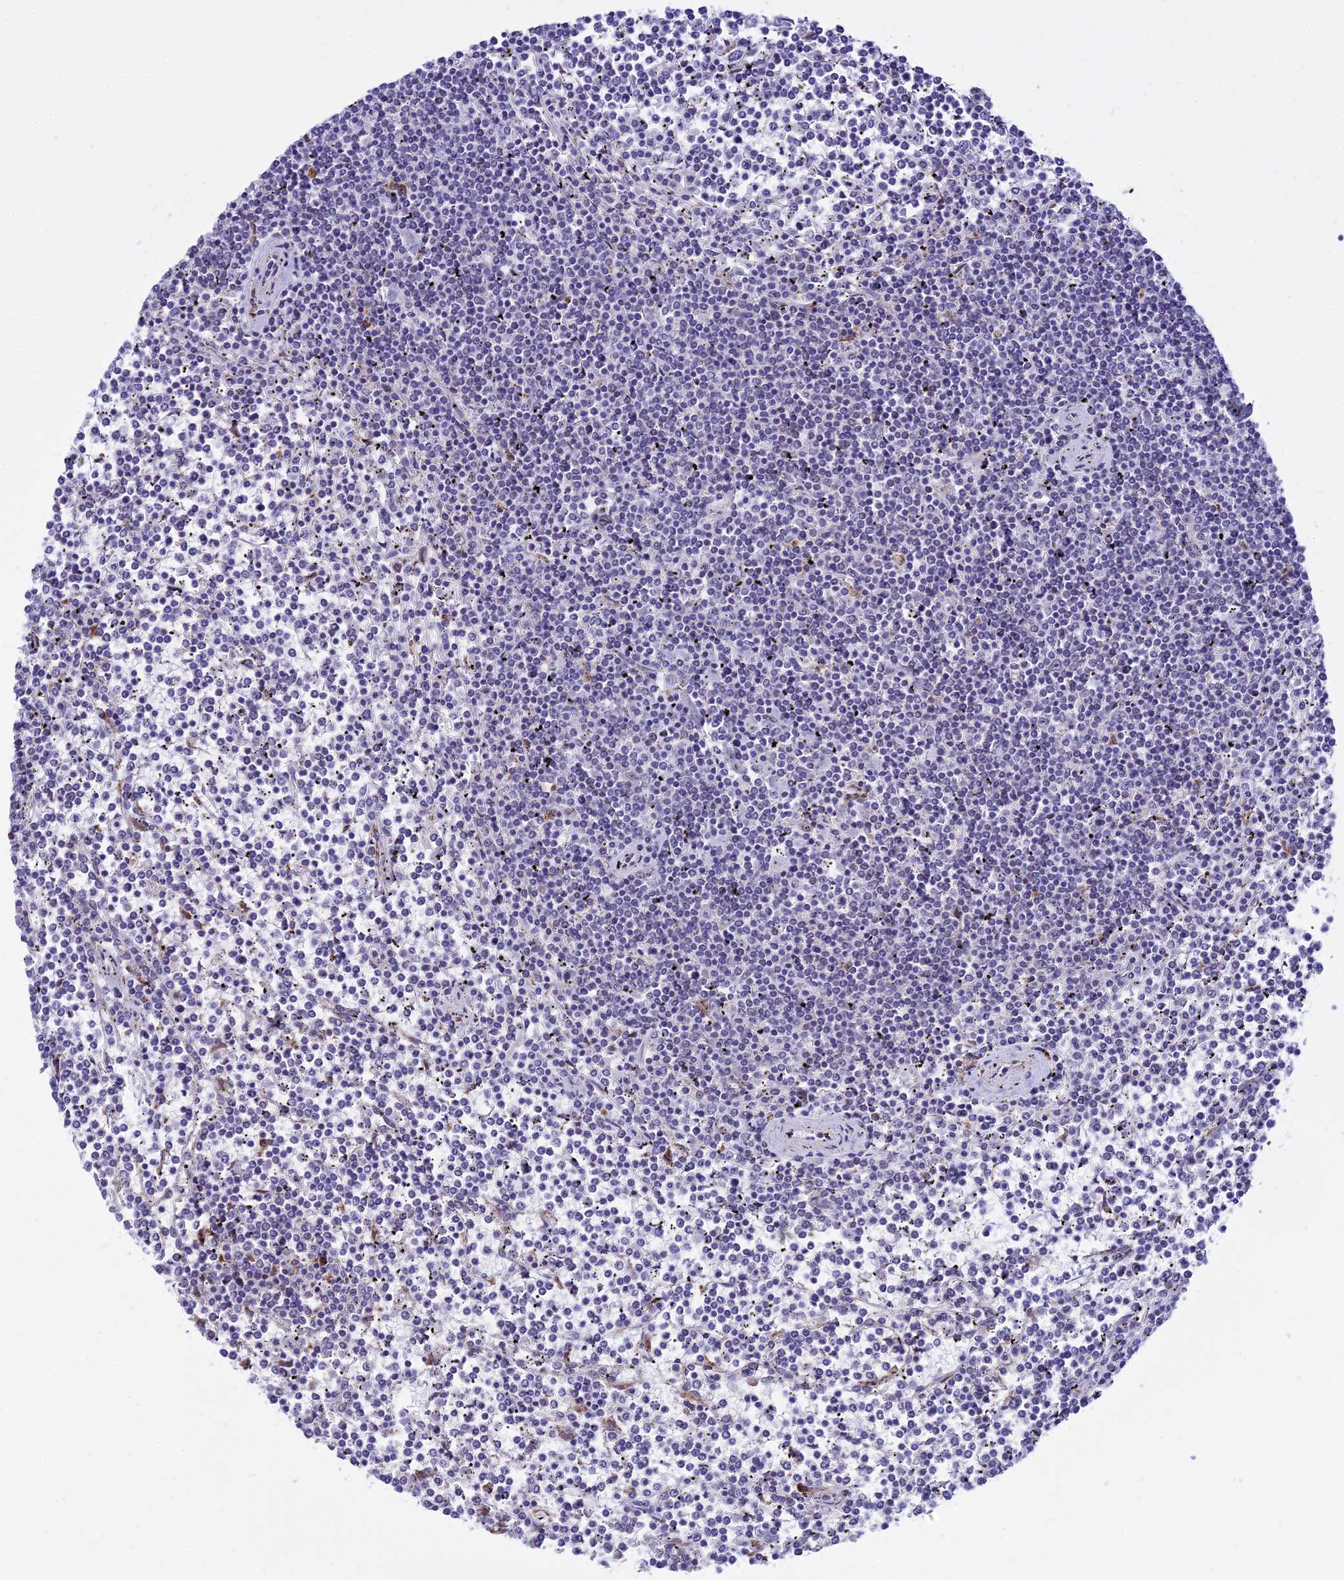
{"staining": {"intensity": "negative", "quantity": "none", "location": "none"}, "tissue": "lymphoma", "cell_type": "Tumor cells", "image_type": "cancer", "snomed": [{"axis": "morphology", "description": "Malignant lymphoma, non-Hodgkin's type, Low grade"}, {"axis": "topography", "description": "Spleen"}], "caption": "Immunohistochemical staining of human low-grade malignant lymphoma, non-Hodgkin's type exhibits no significant staining in tumor cells. Nuclei are stained in blue.", "gene": "C6orf163", "patient": {"sex": "female", "age": 19}}